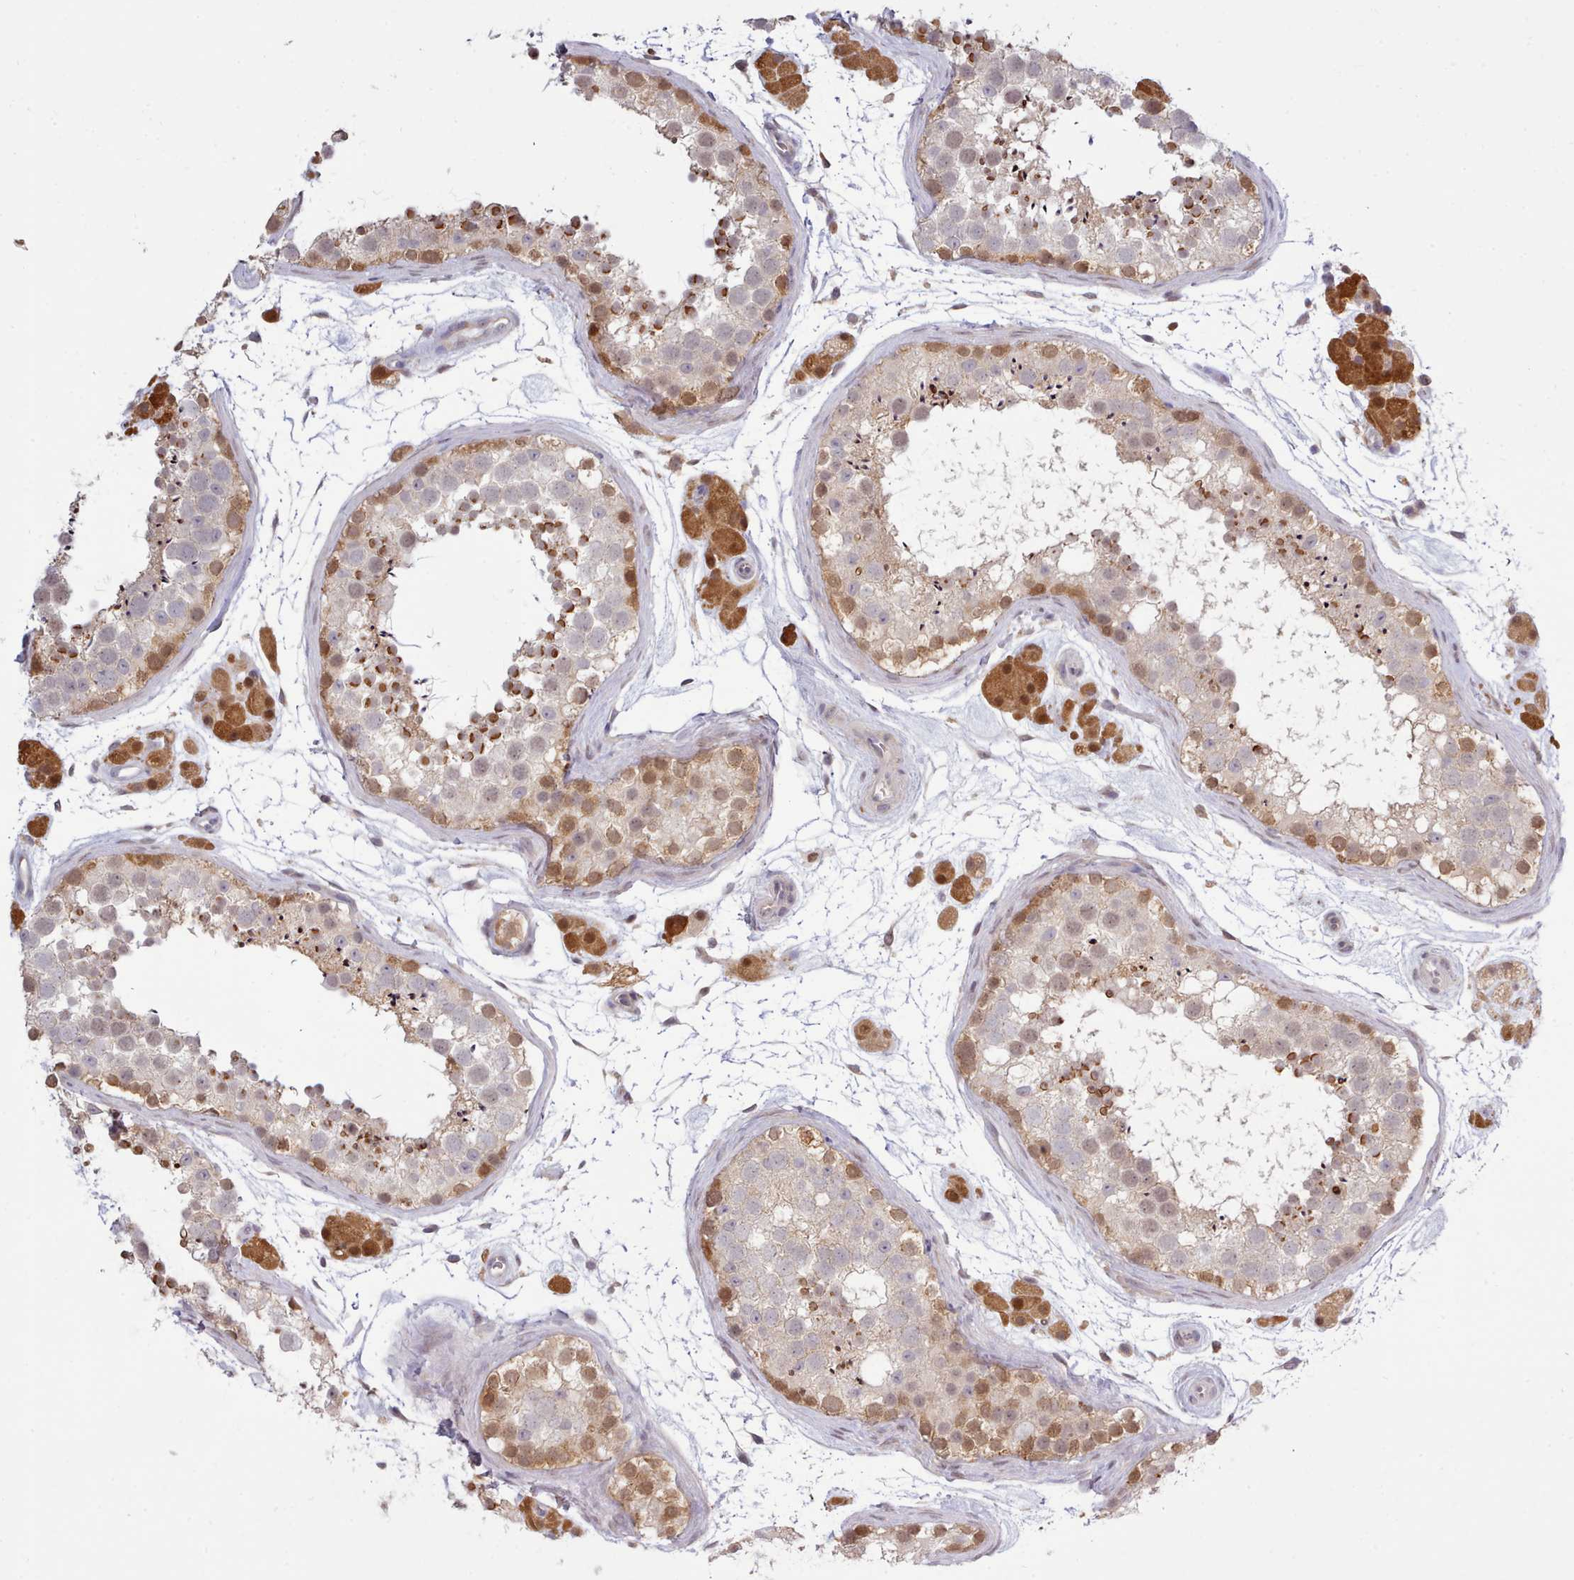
{"staining": {"intensity": "moderate", "quantity": "<25%", "location": "cytoplasmic/membranous,nuclear"}, "tissue": "testis", "cell_type": "Cells in seminiferous ducts", "image_type": "normal", "snomed": [{"axis": "morphology", "description": "Normal tissue, NOS"}, {"axis": "topography", "description": "Testis"}], "caption": "Protein staining demonstrates moderate cytoplasmic/membranous,nuclear staining in about <25% of cells in seminiferous ducts in normal testis.", "gene": "ARL17A", "patient": {"sex": "male", "age": 41}}